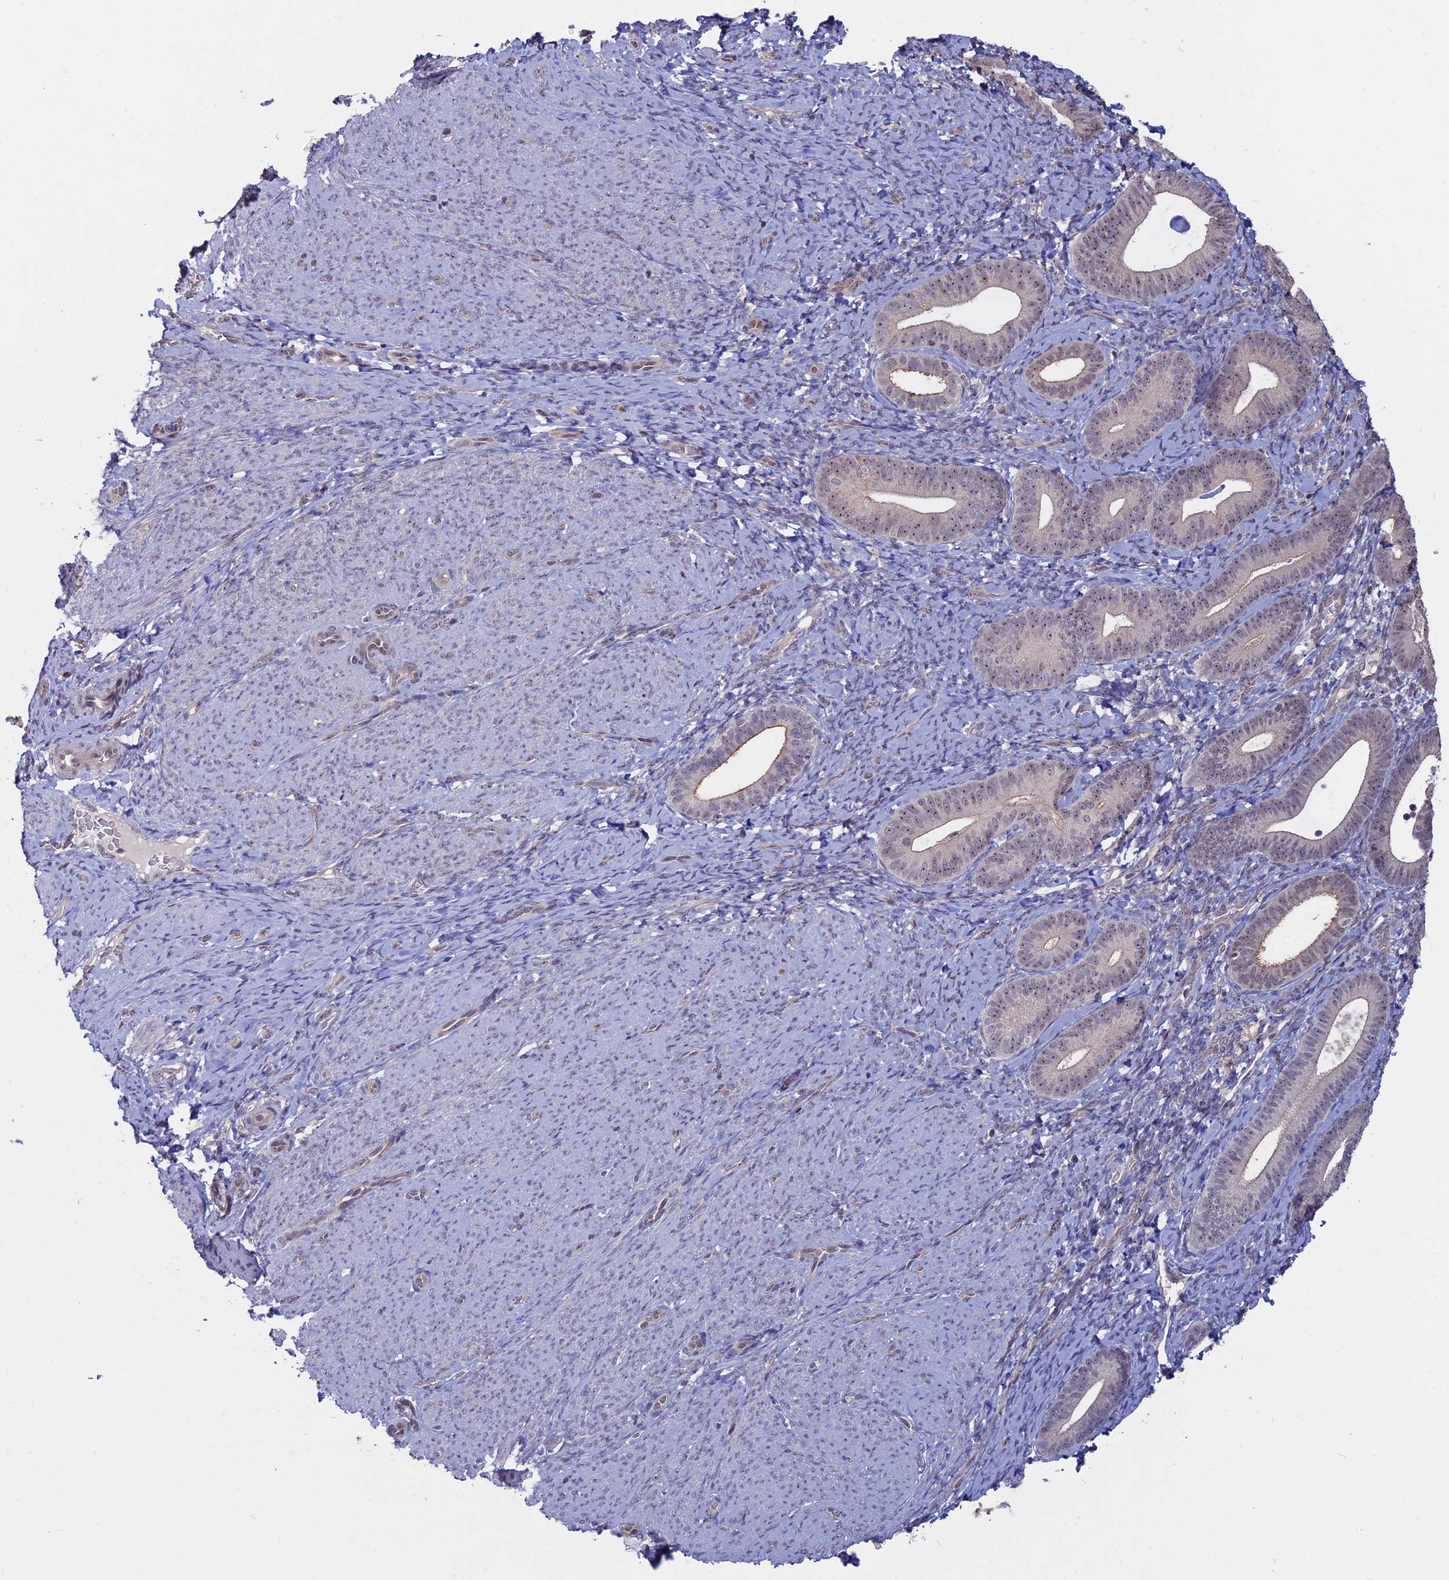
{"staining": {"intensity": "moderate", "quantity": "<25%", "location": "nuclear"}, "tissue": "endometrium", "cell_type": "Cells in endometrial stroma", "image_type": "normal", "snomed": [{"axis": "morphology", "description": "Normal tissue, NOS"}, {"axis": "topography", "description": "Endometrium"}], "caption": "Protein staining of unremarkable endometrium displays moderate nuclear expression in about <25% of cells in endometrial stroma. The protein is shown in brown color, while the nuclei are stained blue.", "gene": "SPIRE1", "patient": {"sex": "female", "age": 65}}